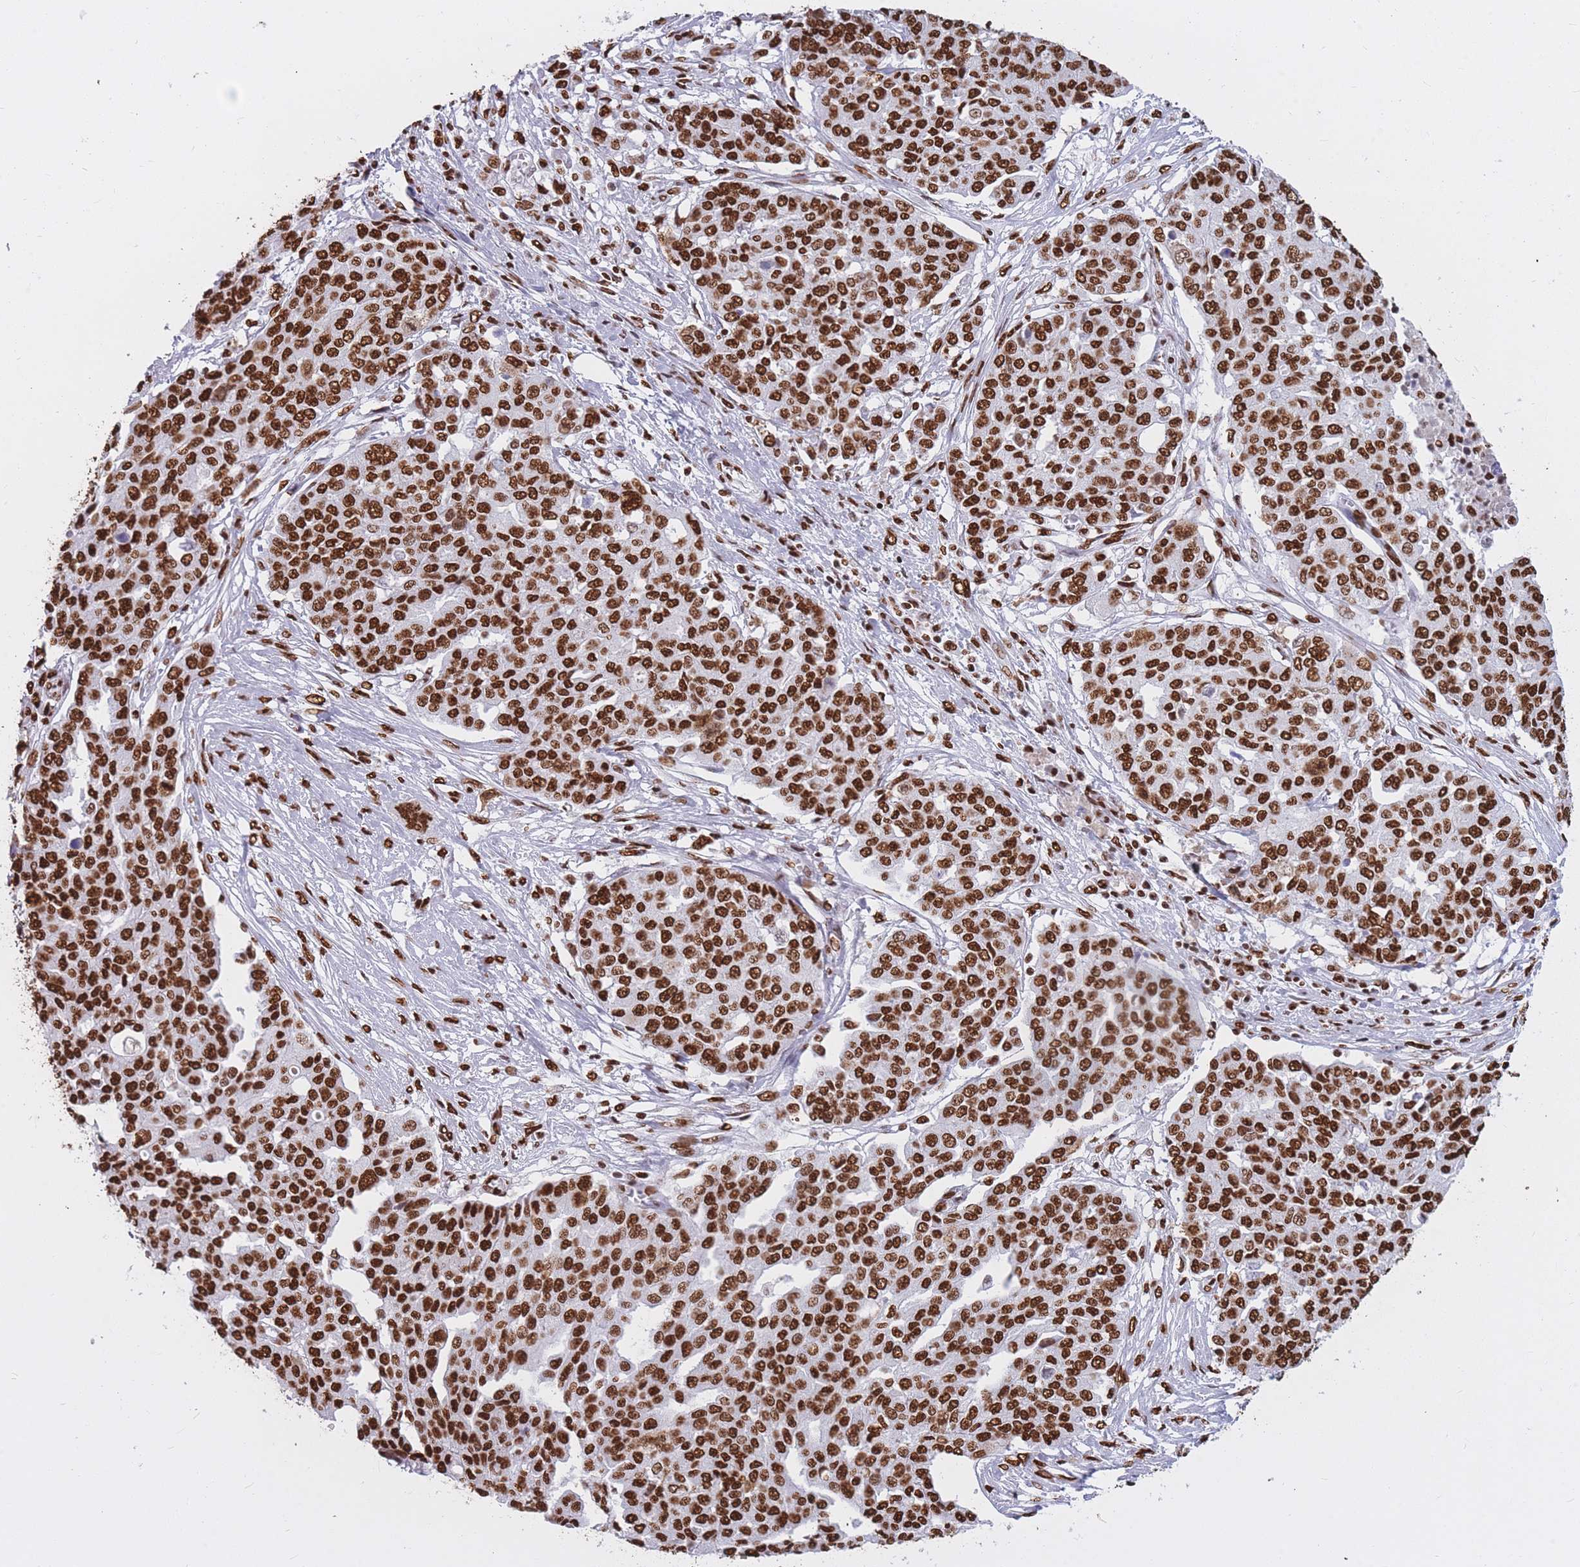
{"staining": {"intensity": "strong", "quantity": ">75%", "location": "nuclear"}, "tissue": "ovarian cancer", "cell_type": "Tumor cells", "image_type": "cancer", "snomed": [{"axis": "morphology", "description": "Cystadenocarcinoma, serous, NOS"}, {"axis": "topography", "description": "Soft tissue"}, {"axis": "topography", "description": "Ovary"}], "caption": "Strong nuclear staining for a protein is present in approximately >75% of tumor cells of ovarian cancer using immunohistochemistry (IHC).", "gene": "HNRNPUL1", "patient": {"sex": "female", "age": 57}}